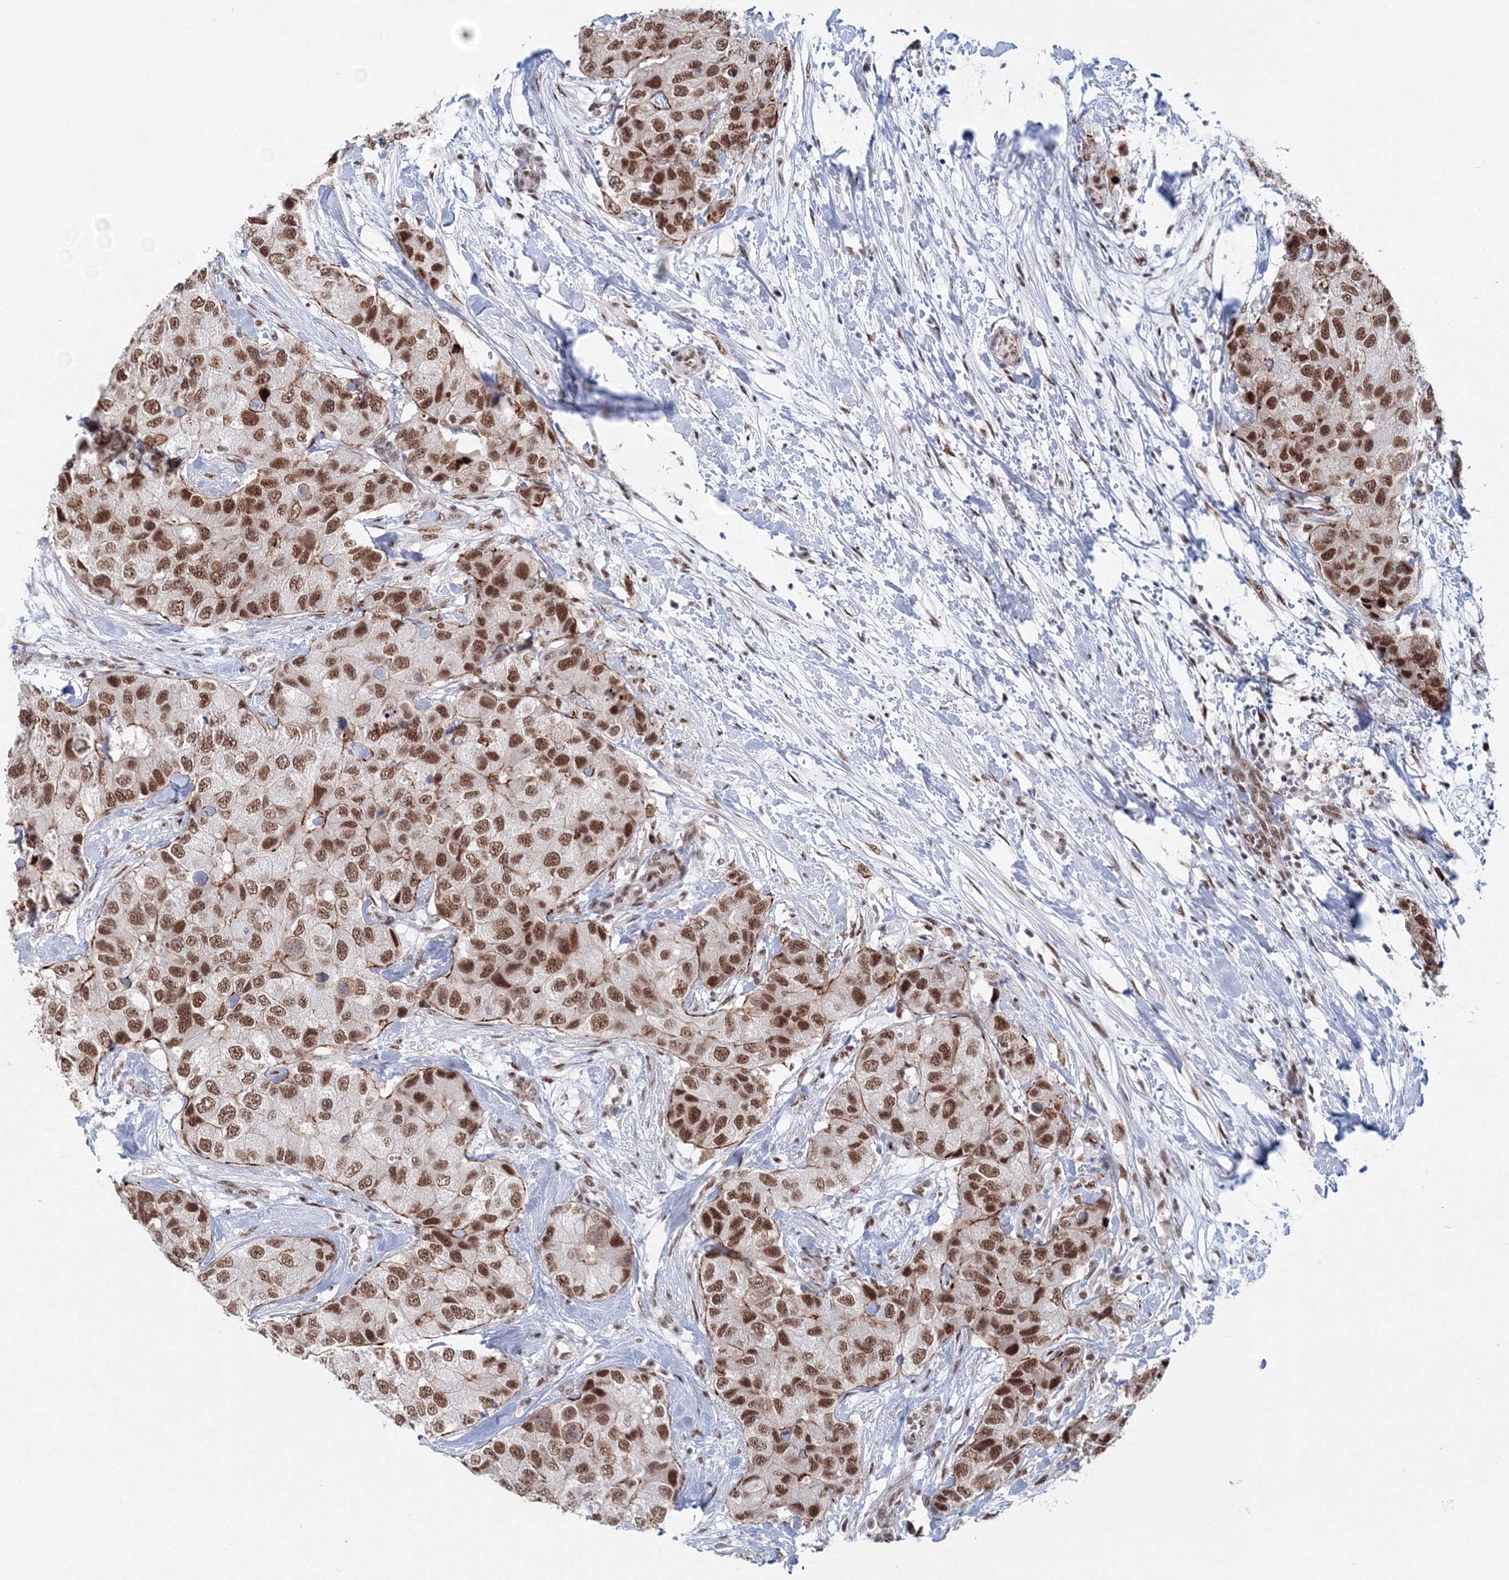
{"staining": {"intensity": "strong", "quantity": ">75%", "location": "nuclear"}, "tissue": "breast cancer", "cell_type": "Tumor cells", "image_type": "cancer", "snomed": [{"axis": "morphology", "description": "Duct carcinoma"}, {"axis": "topography", "description": "Breast"}], "caption": "Immunohistochemical staining of intraductal carcinoma (breast) exhibits strong nuclear protein positivity in about >75% of tumor cells.", "gene": "SF3B6", "patient": {"sex": "female", "age": 62}}